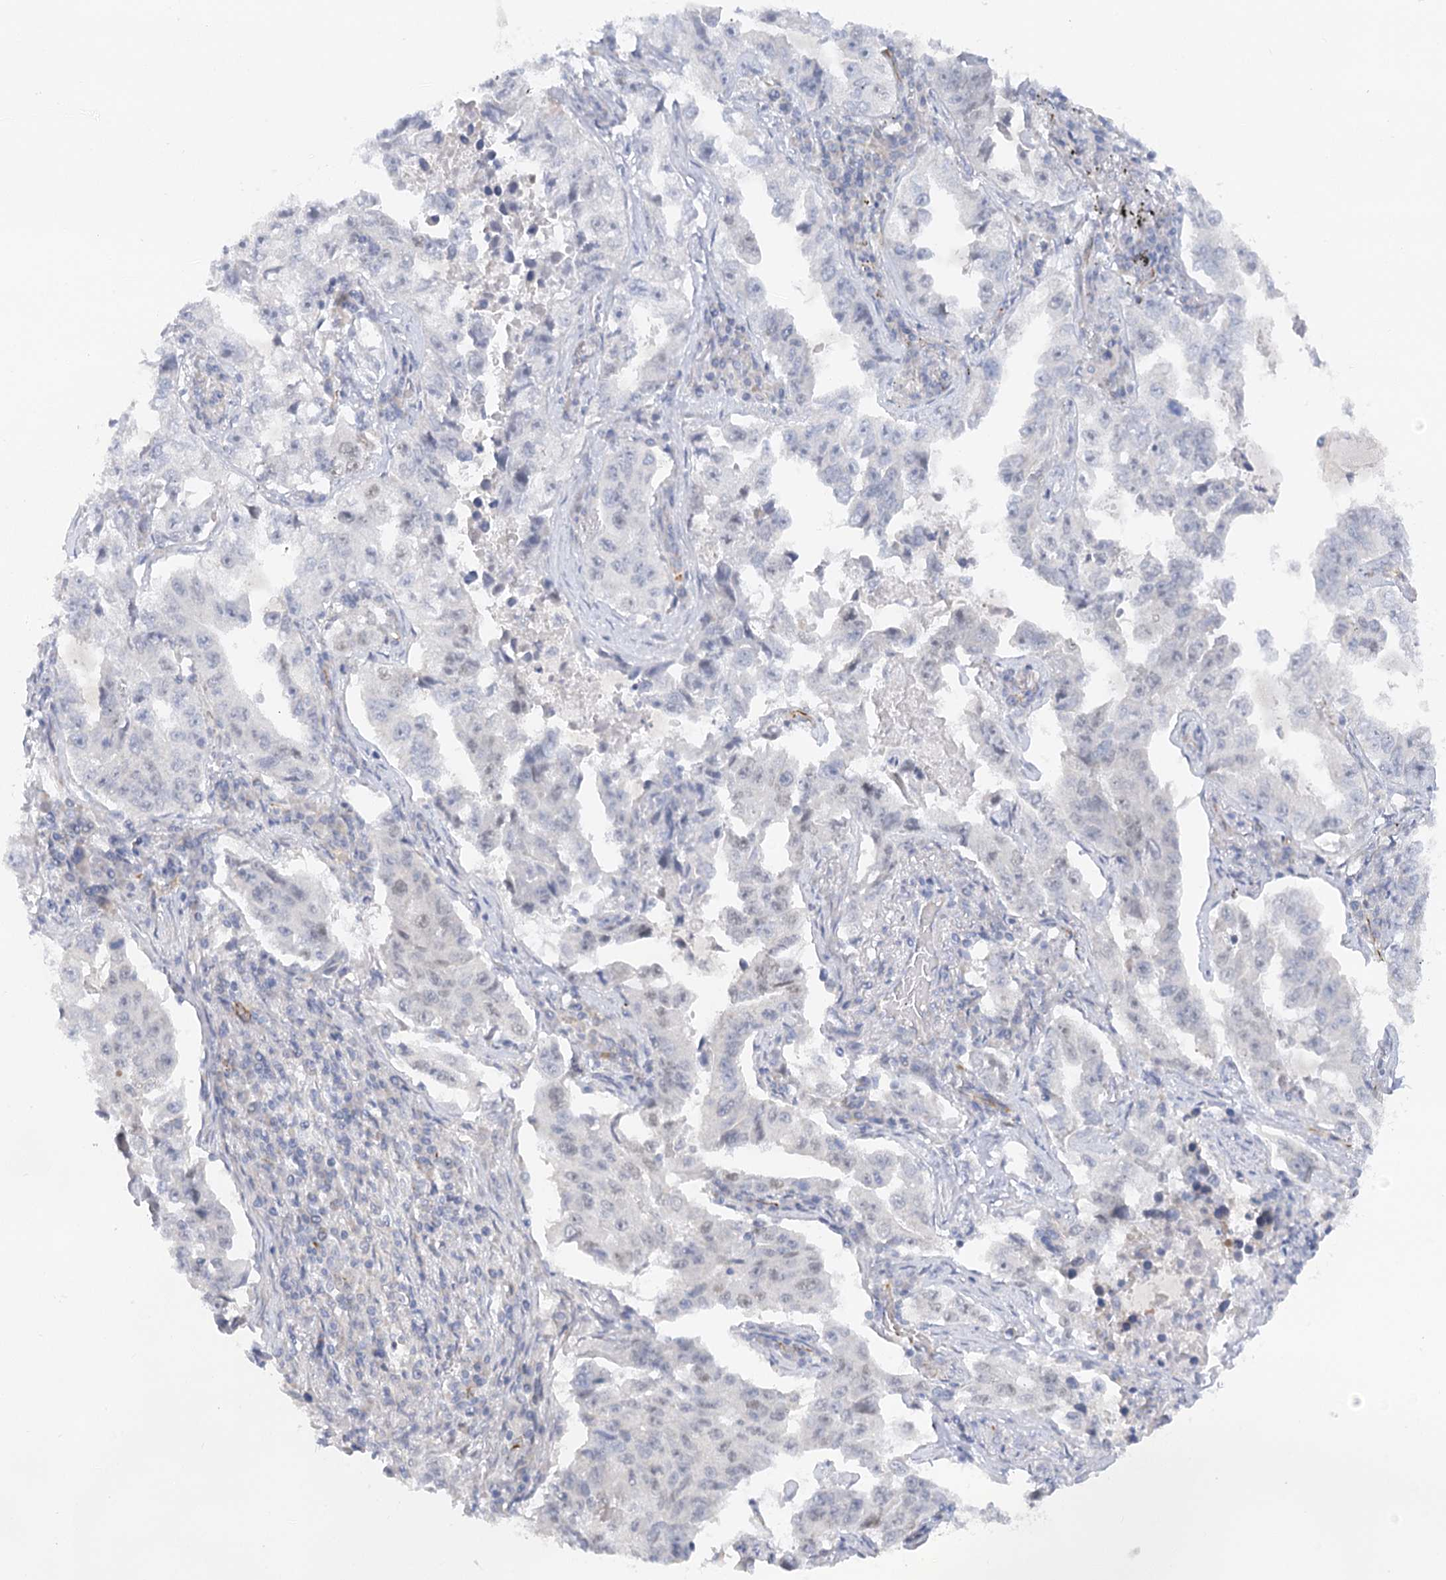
{"staining": {"intensity": "negative", "quantity": "none", "location": "none"}, "tissue": "lung cancer", "cell_type": "Tumor cells", "image_type": "cancer", "snomed": [{"axis": "morphology", "description": "Adenocarcinoma, NOS"}, {"axis": "topography", "description": "Lung"}], "caption": "Tumor cells are negative for brown protein staining in lung adenocarcinoma.", "gene": "NELL2", "patient": {"sex": "female", "age": 51}}